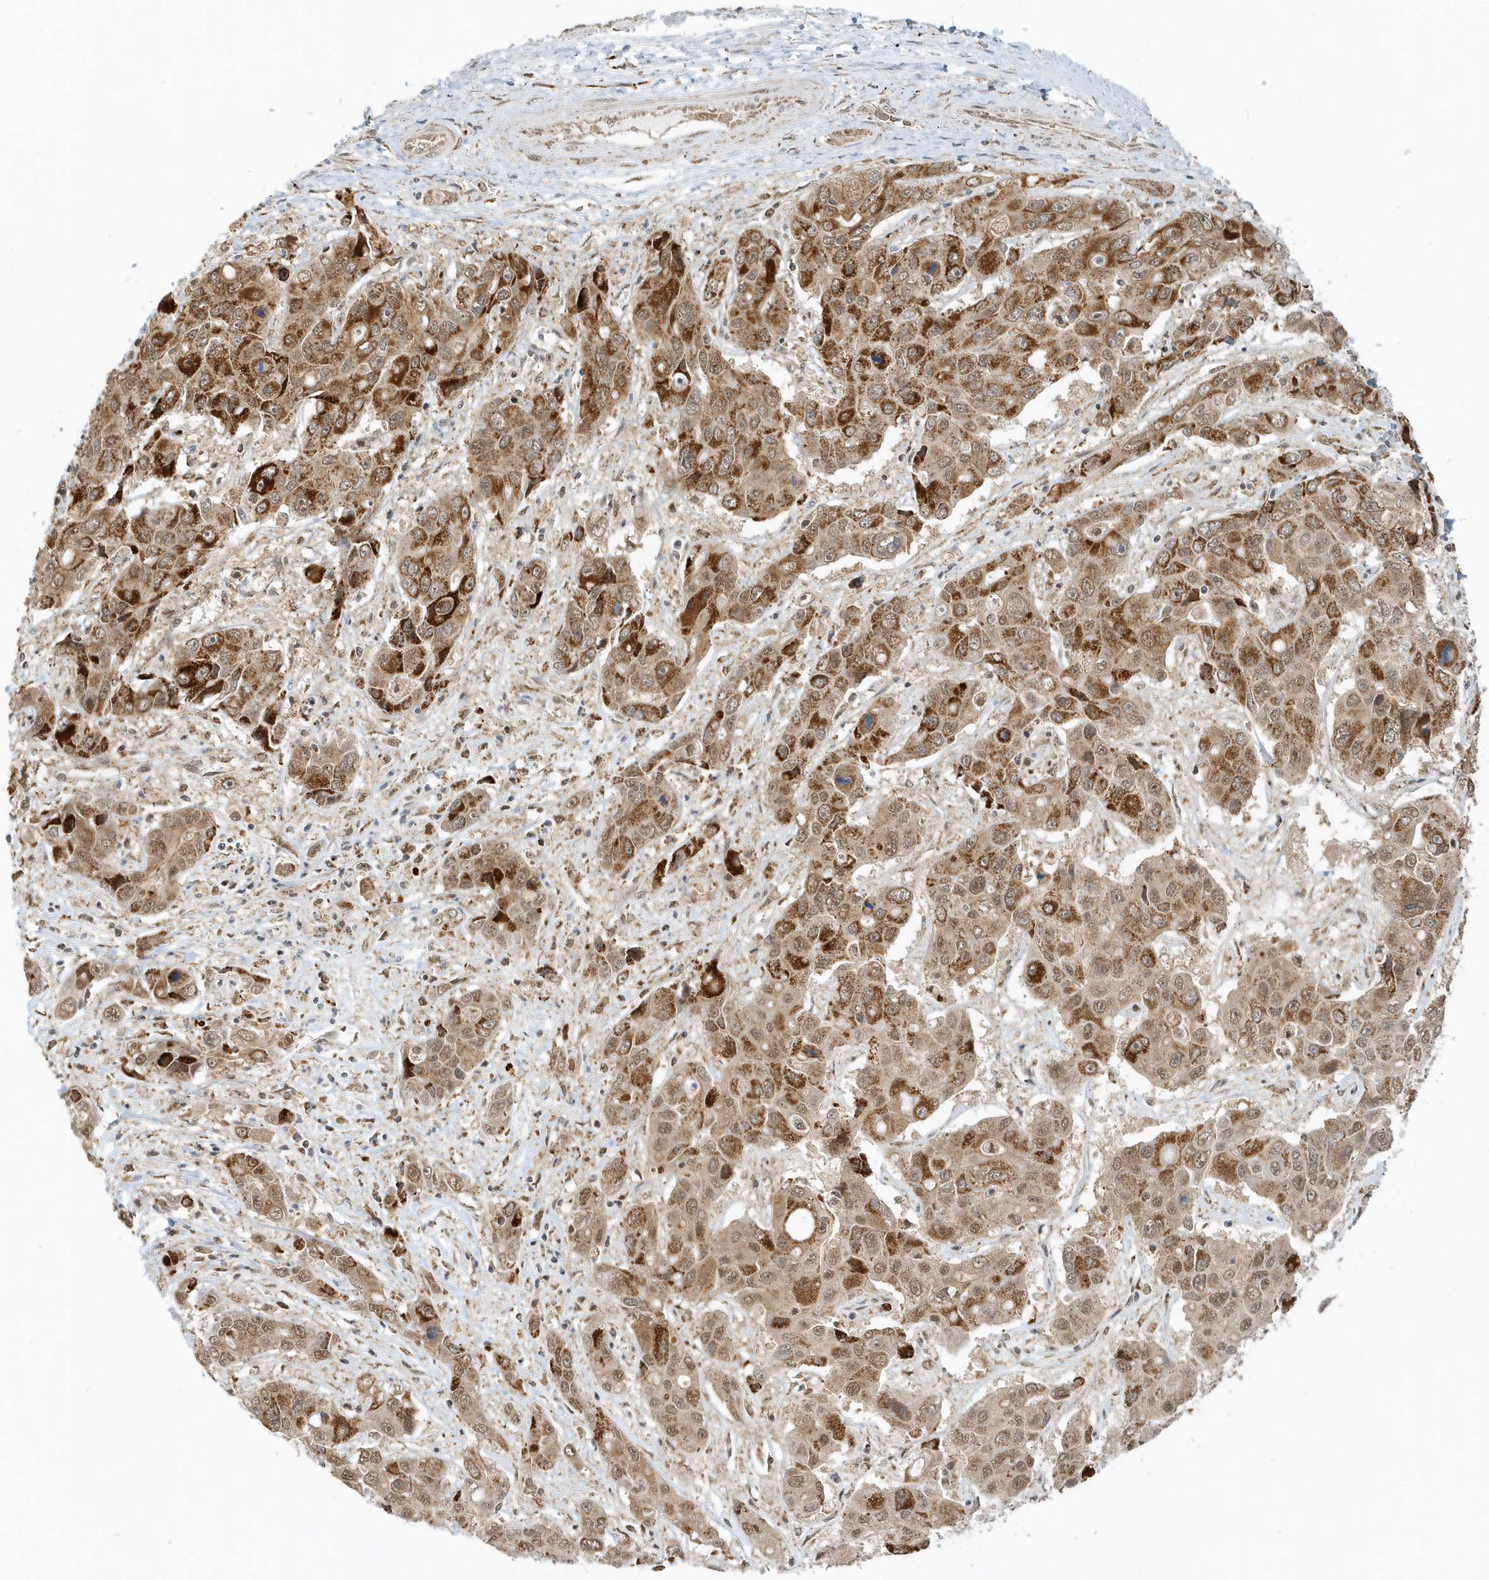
{"staining": {"intensity": "moderate", "quantity": ">75%", "location": "cytoplasmic/membranous,nuclear"}, "tissue": "liver cancer", "cell_type": "Tumor cells", "image_type": "cancer", "snomed": [{"axis": "morphology", "description": "Cholangiocarcinoma"}, {"axis": "topography", "description": "Liver"}], "caption": "Protein expression analysis of human liver cancer (cholangiocarcinoma) reveals moderate cytoplasmic/membranous and nuclear expression in approximately >75% of tumor cells. The staining was performed using DAB (3,3'-diaminobenzidine), with brown indicating positive protein expression. Nuclei are stained blue with hematoxylin.", "gene": "PSMD6", "patient": {"sex": "male", "age": 67}}